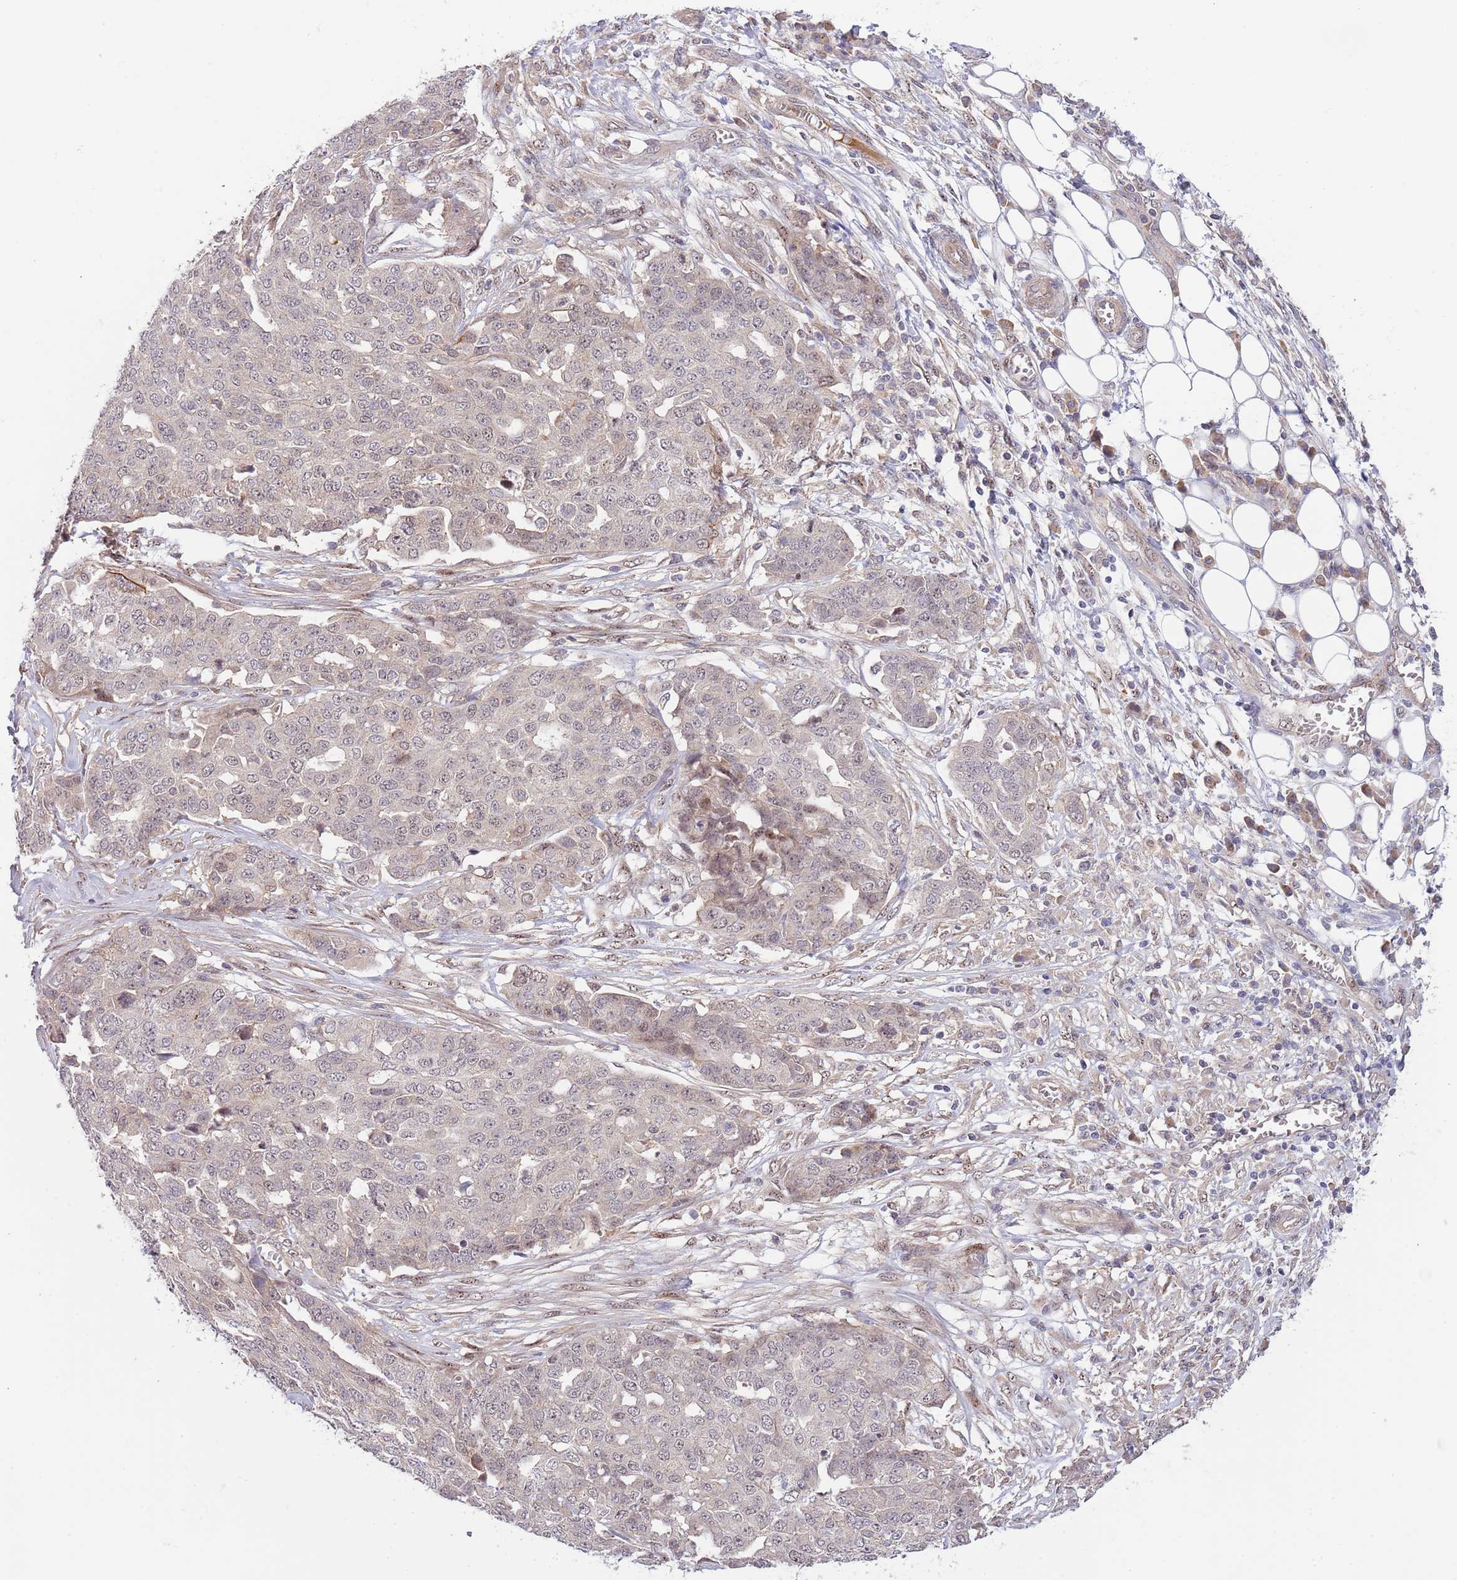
{"staining": {"intensity": "negative", "quantity": "none", "location": "none"}, "tissue": "ovarian cancer", "cell_type": "Tumor cells", "image_type": "cancer", "snomed": [{"axis": "morphology", "description": "Cystadenocarcinoma, serous, NOS"}, {"axis": "topography", "description": "Soft tissue"}, {"axis": "topography", "description": "Ovary"}], "caption": "DAB (3,3'-diaminobenzidine) immunohistochemical staining of ovarian cancer demonstrates no significant staining in tumor cells.", "gene": "PRR16", "patient": {"sex": "female", "age": 57}}